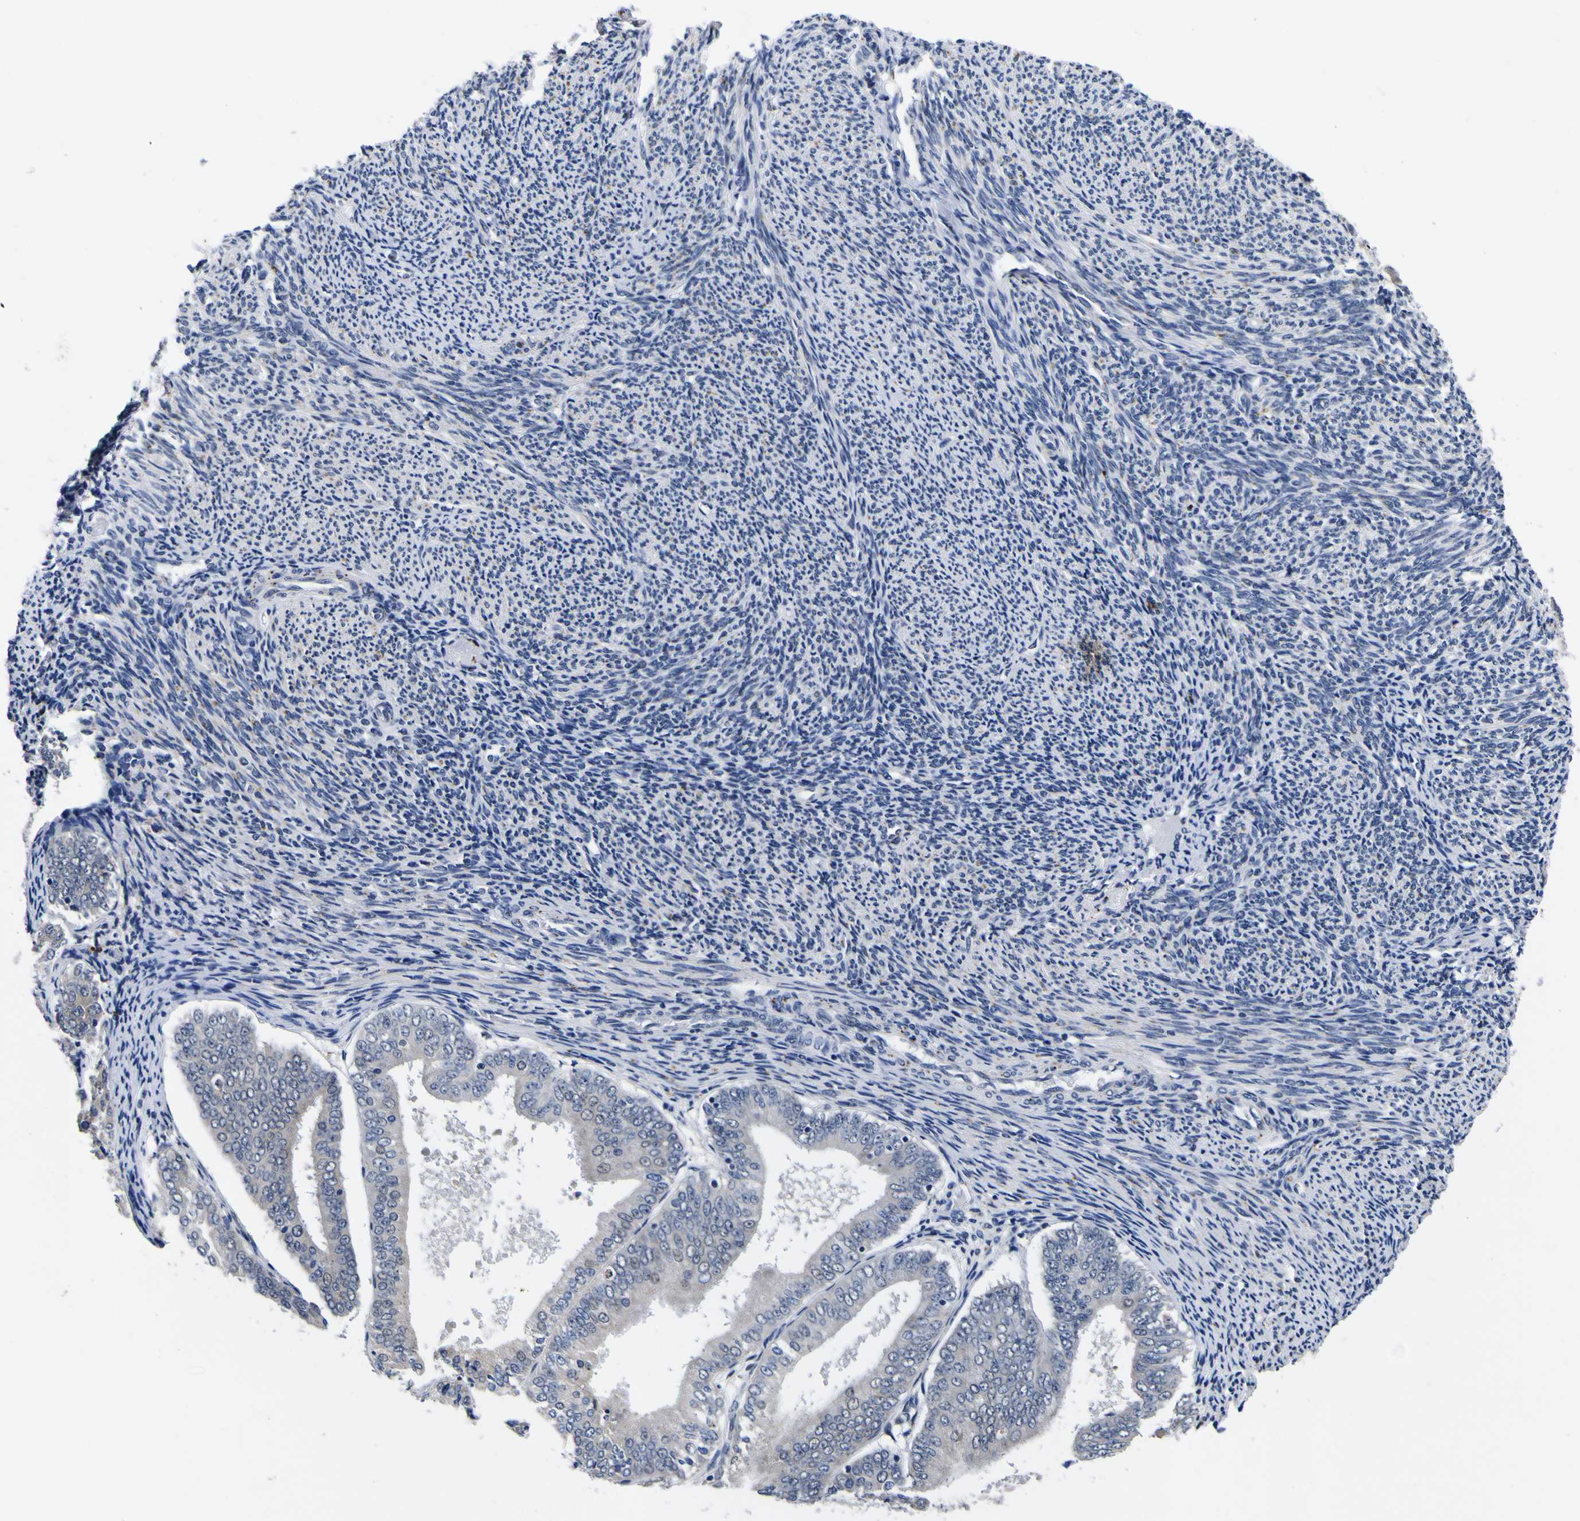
{"staining": {"intensity": "negative", "quantity": "none", "location": "none"}, "tissue": "endometrial cancer", "cell_type": "Tumor cells", "image_type": "cancer", "snomed": [{"axis": "morphology", "description": "Adenocarcinoma, NOS"}, {"axis": "topography", "description": "Endometrium"}], "caption": "Tumor cells show no significant protein staining in endometrial cancer. The staining is performed using DAB brown chromogen with nuclei counter-stained in using hematoxylin.", "gene": "IGFLR1", "patient": {"sex": "female", "age": 63}}